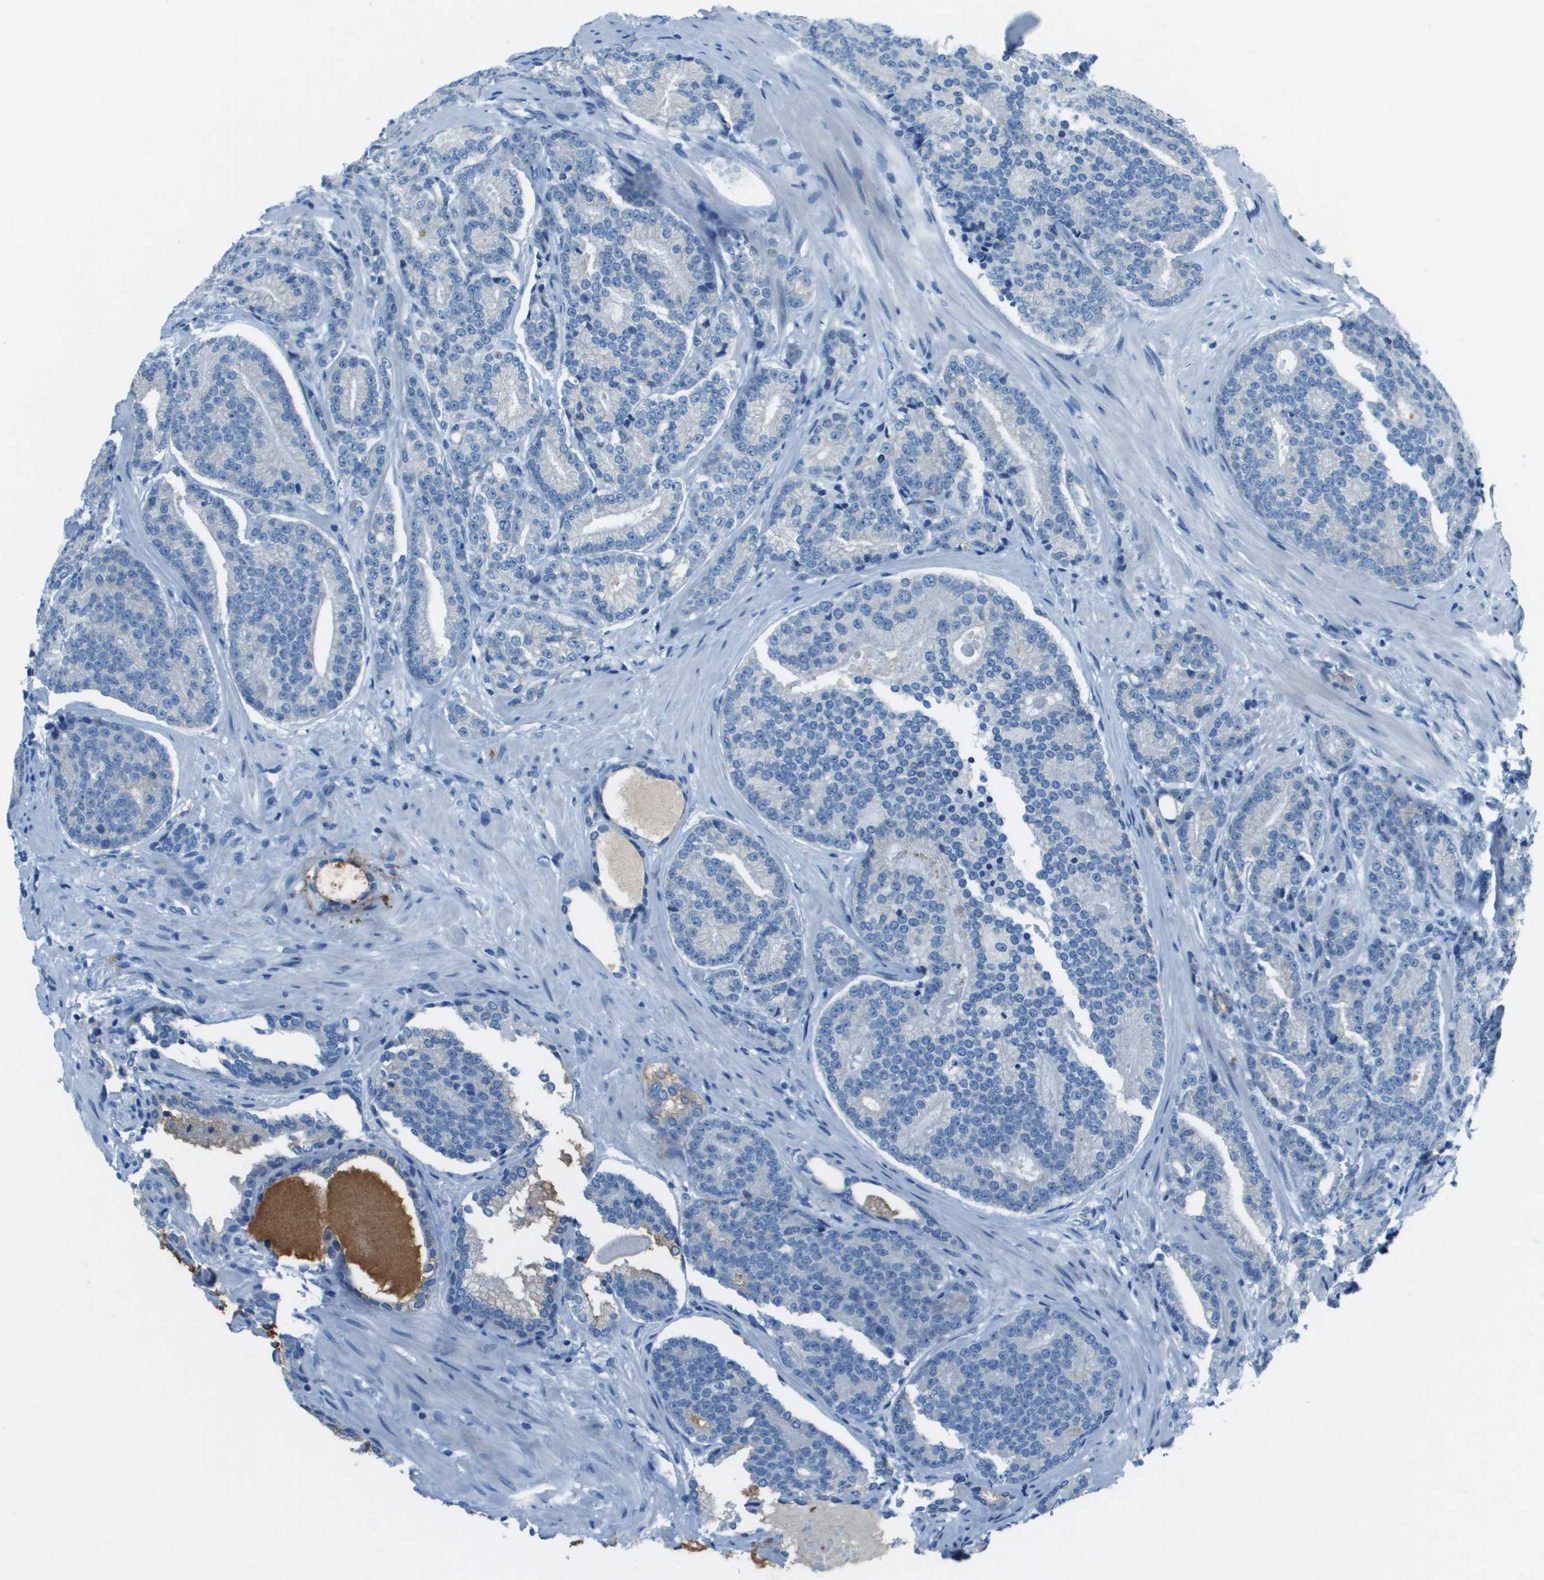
{"staining": {"intensity": "negative", "quantity": "none", "location": "none"}, "tissue": "prostate cancer", "cell_type": "Tumor cells", "image_type": "cancer", "snomed": [{"axis": "morphology", "description": "Adenocarcinoma, High grade"}, {"axis": "topography", "description": "Prostate"}], "caption": "Tumor cells show no significant expression in high-grade adenocarcinoma (prostate). (Stains: DAB (3,3'-diaminobenzidine) immunohistochemistry with hematoxylin counter stain, Microscopy: brightfield microscopy at high magnification).", "gene": "SLC16A10", "patient": {"sex": "male", "age": 61}}